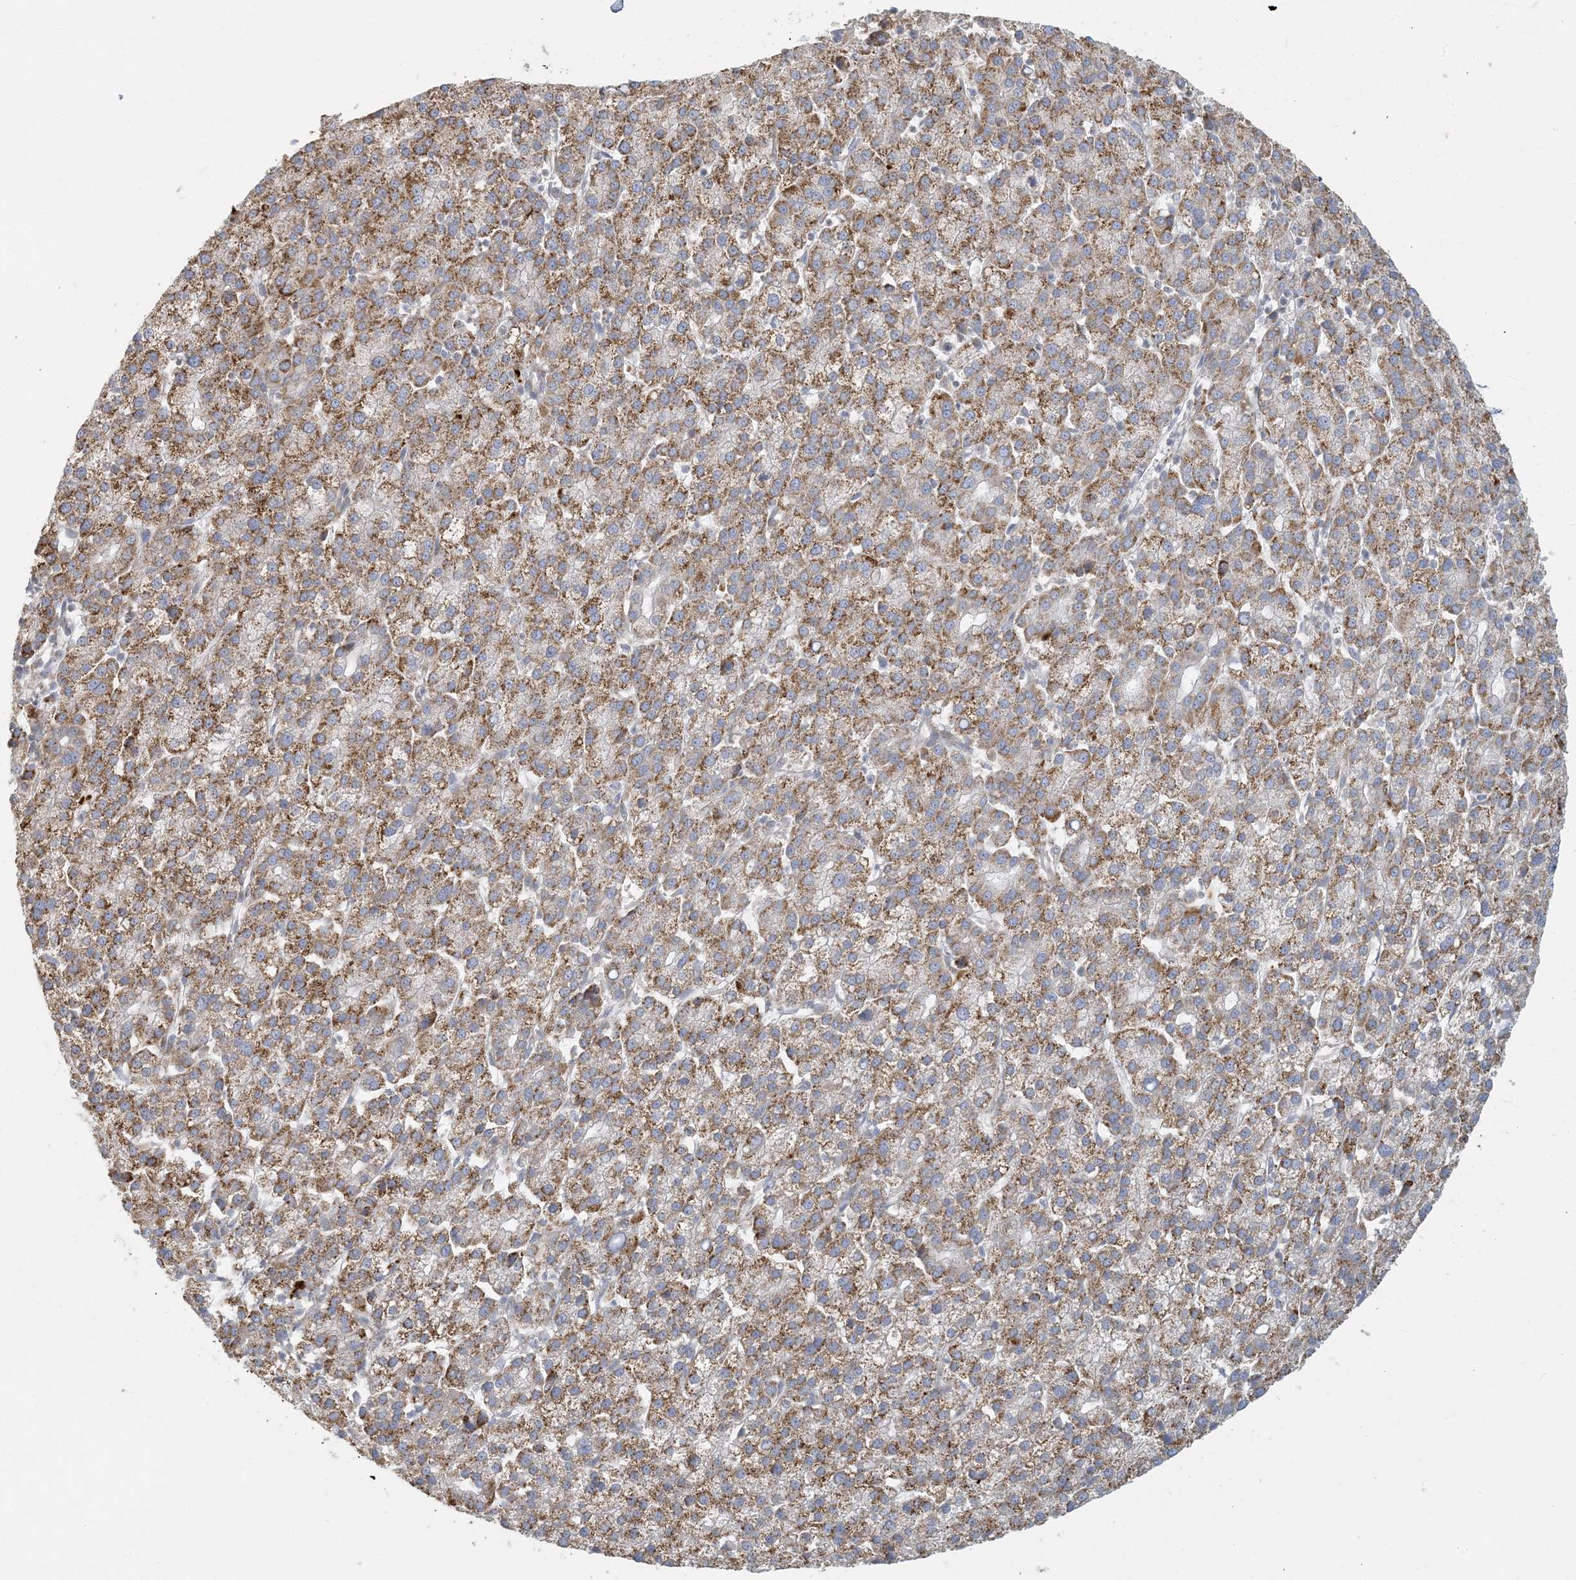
{"staining": {"intensity": "moderate", "quantity": ">75%", "location": "cytoplasmic/membranous"}, "tissue": "liver cancer", "cell_type": "Tumor cells", "image_type": "cancer", "snomed": [{"axis": "morphology", "description": "Carcinoma, Hepatocellular, NOS"}, {"axis": "topography", "description": "Liver"}], "caption": "A photomicrograph showing moderate cytoplasmic/membranous staining in about >75% of tumor cells in liver cancer (hepatocellular carcinoma), as visualized by brown immunohistochemical staining.", "gene": "MCAT", "patient": {"sex": "female", "age": 58}}